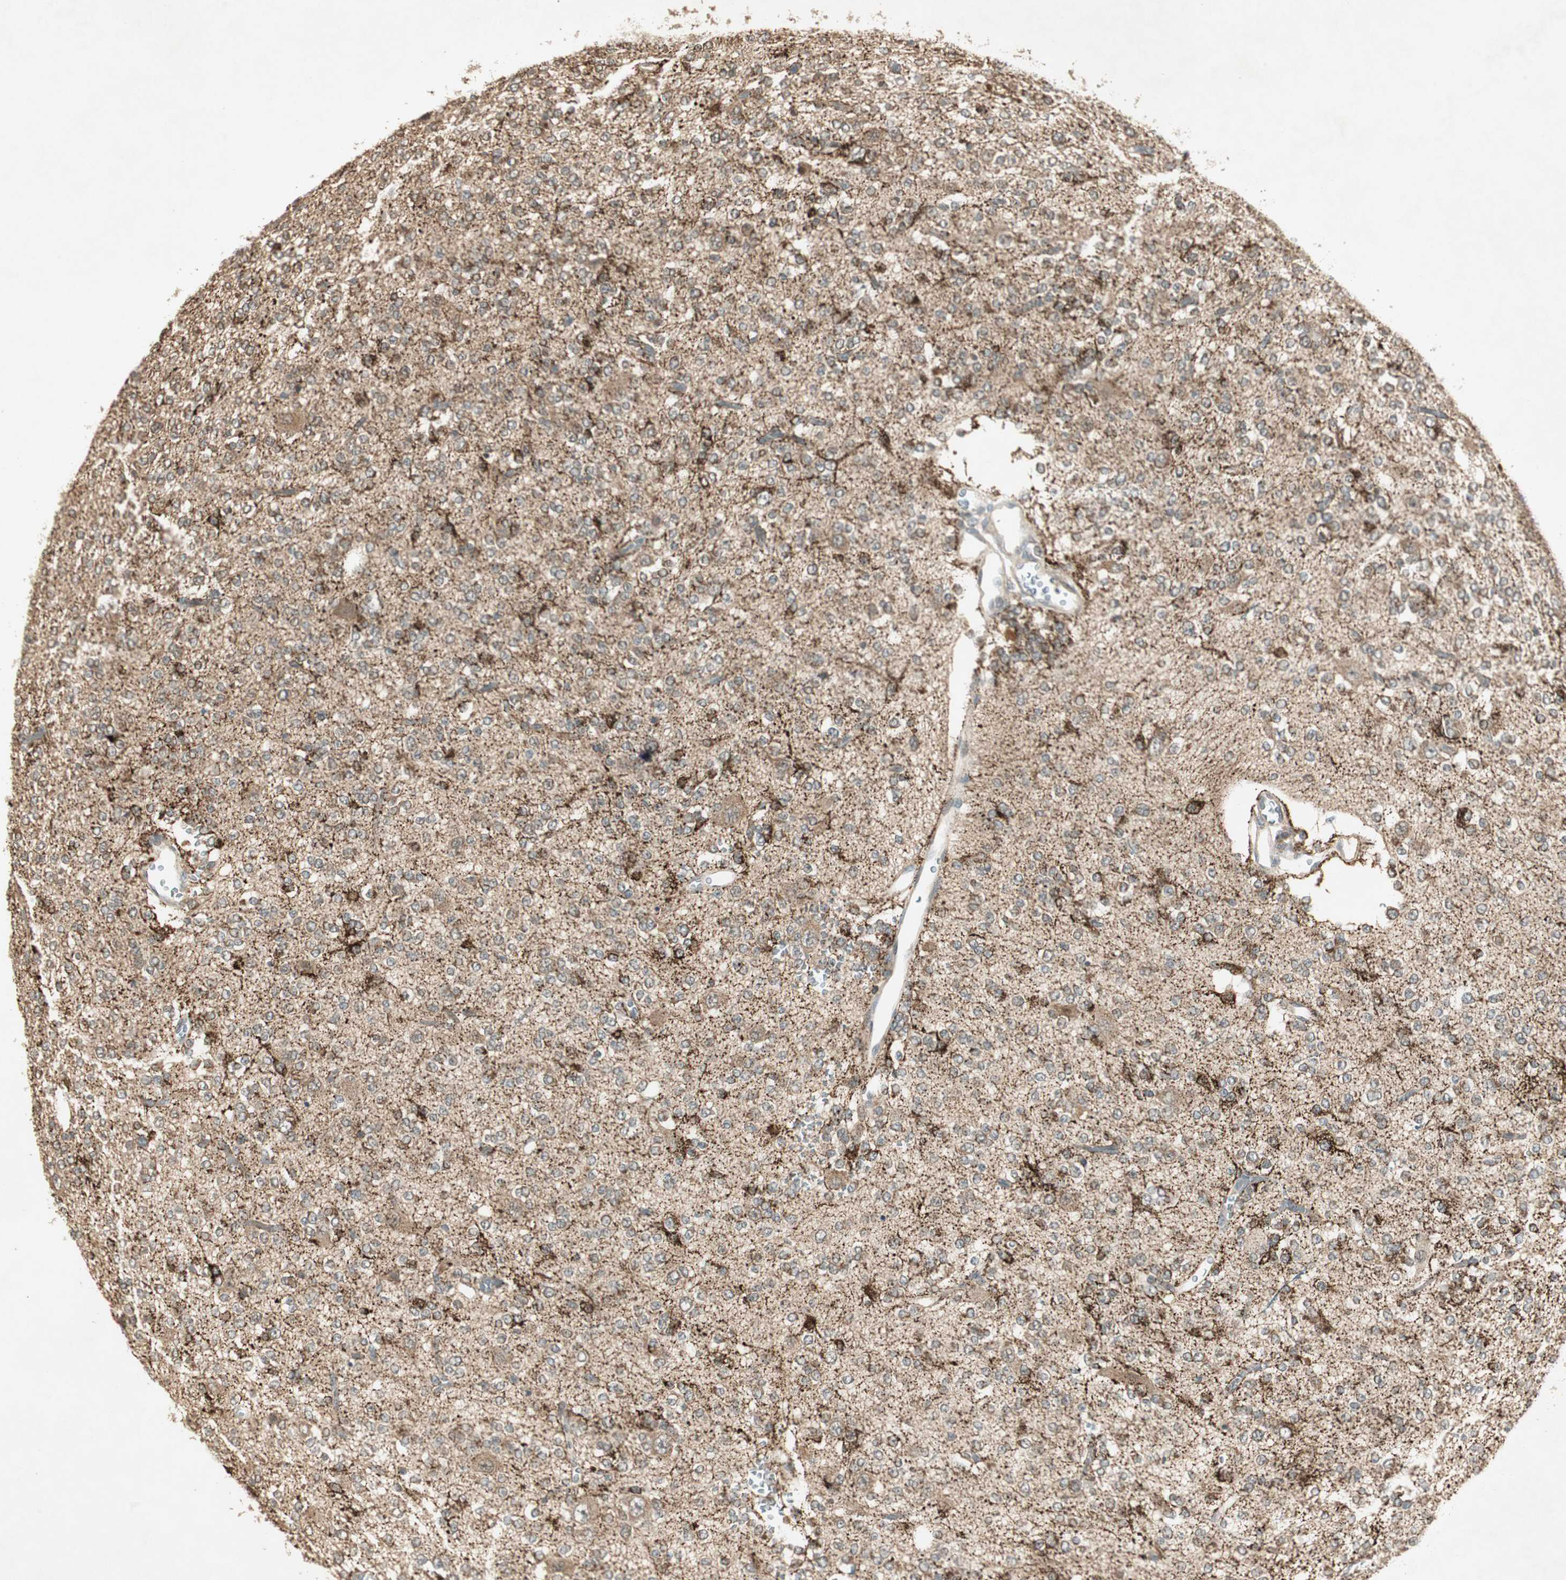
{"staining": {"intensity": "moderate", "quantity": ">75%", "location": "cytoplasmic/membranous"}, "tissue": "glioma", "cell_type": "Tumor cells", "image_type": "cancer", "snomed": [{"axis": "morphology", "description": "Glioma, malignant, Low grade"}, {"axis": "topography", "description": "Brain"}], "caption": "A micrograph of glioma stained for a protein exhibits moderate cytoplasmic/membranous brown staining in tumor cells. Using DAB (brown) and hematoxylin (blue) stains, captured at high magnification using brightfield microscopy.", "gene": "USP2", "patient": {"sex": "male", "age": 38}}